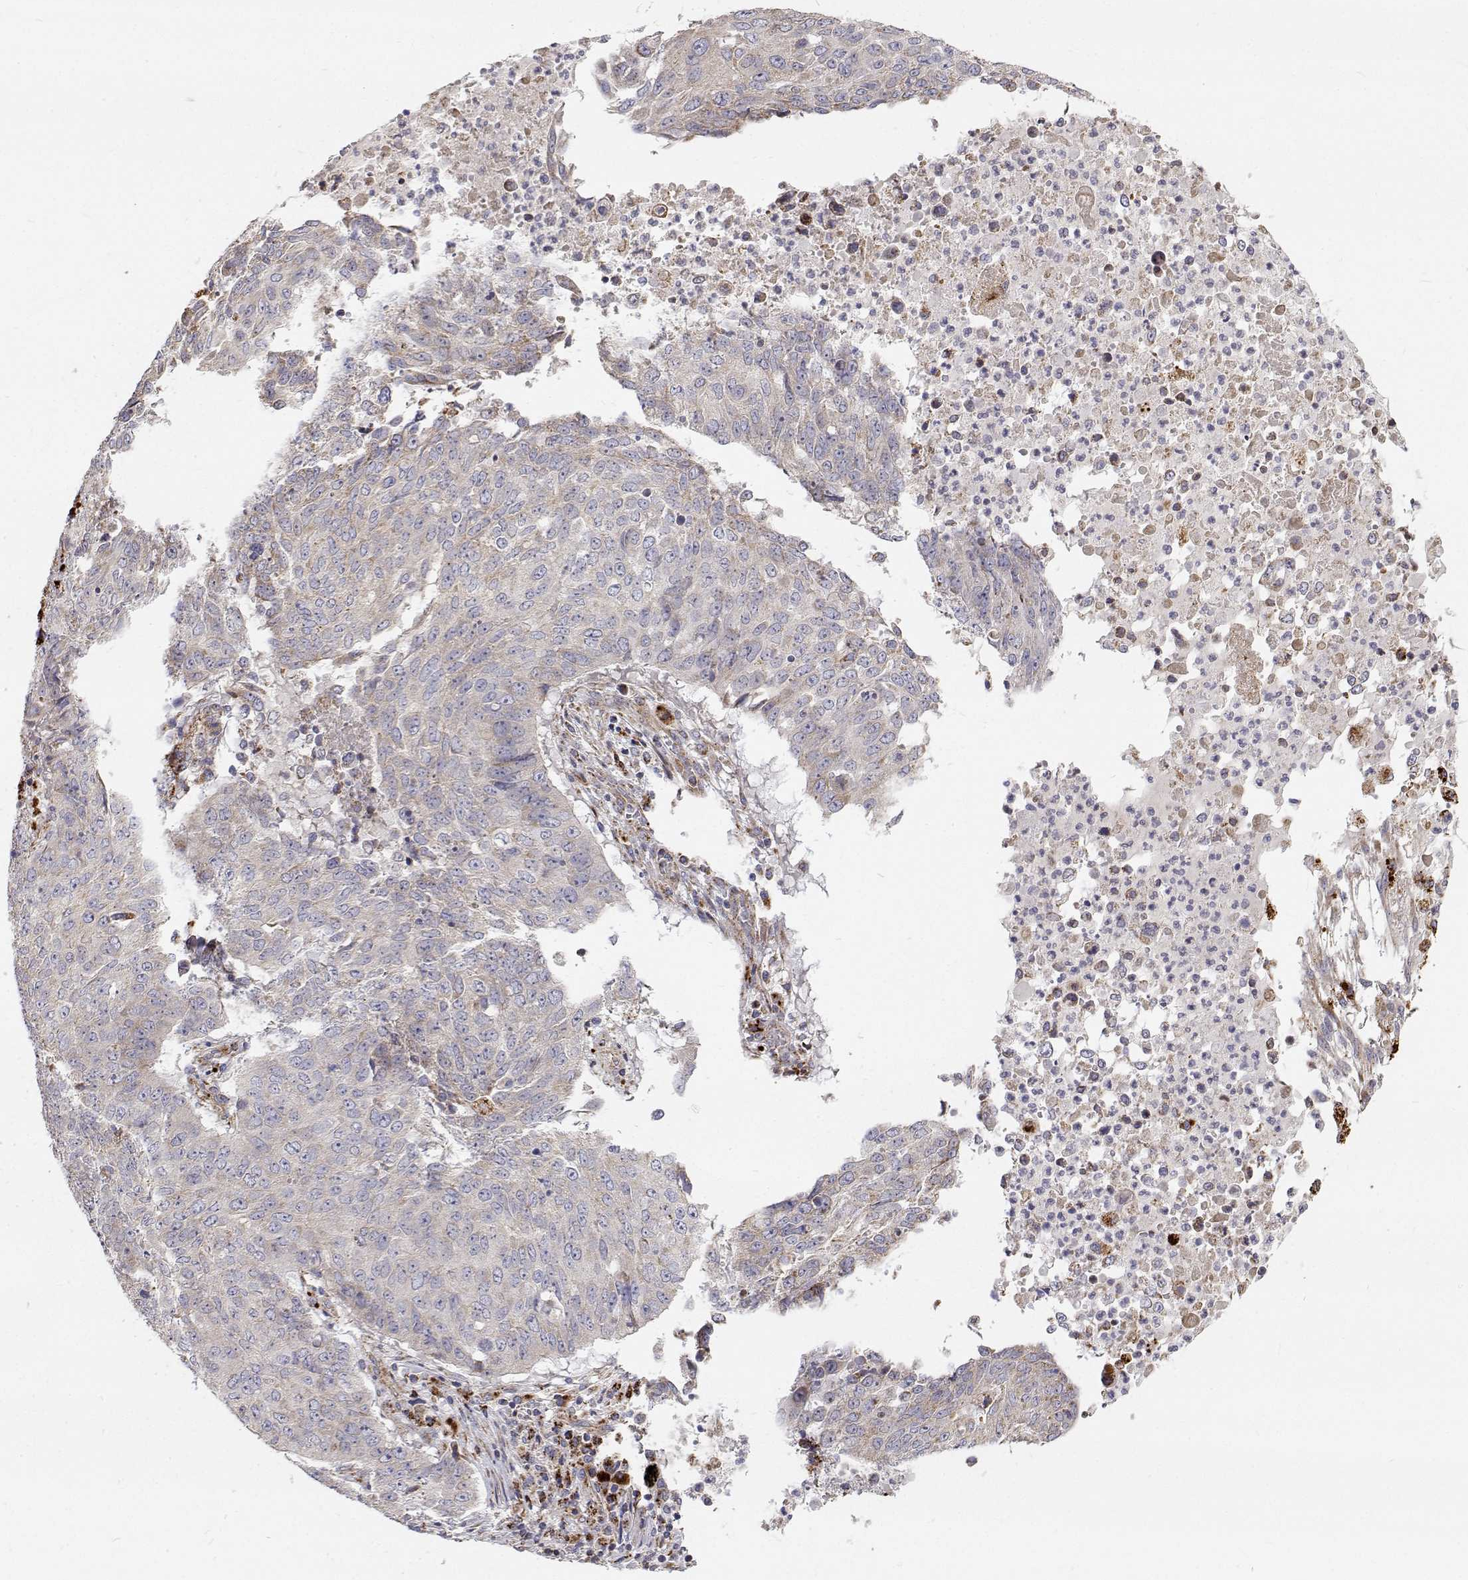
{"staining": {"intensity": "negative", "quantity": "none", "location": "none"}, "tissue": "lung cancer", "cell_type": "Tumor cells", "image_type": "cancer", "snomed": [{"axis": "morphology", "description": "Normal tissue, NOS"}, {"axis": "morphology", "description": "Squamous cell carcinoma, NOS"}, {"axis": "topography", "description": "Bronchus"}, {"axis": "topography", "description": "Lung"}], "caption": "This is a histopathology image of immunohistochemistry staining of lung cancer, which shows no expression in tumor cells. The staining was performed using DAB to visualize the protein expression in brown, while the nuclei were stained in blue with hematoxylin (Magnification: 20x).", "gene": "SPICE1", "patient": {"sex": "male", "age": 64}}